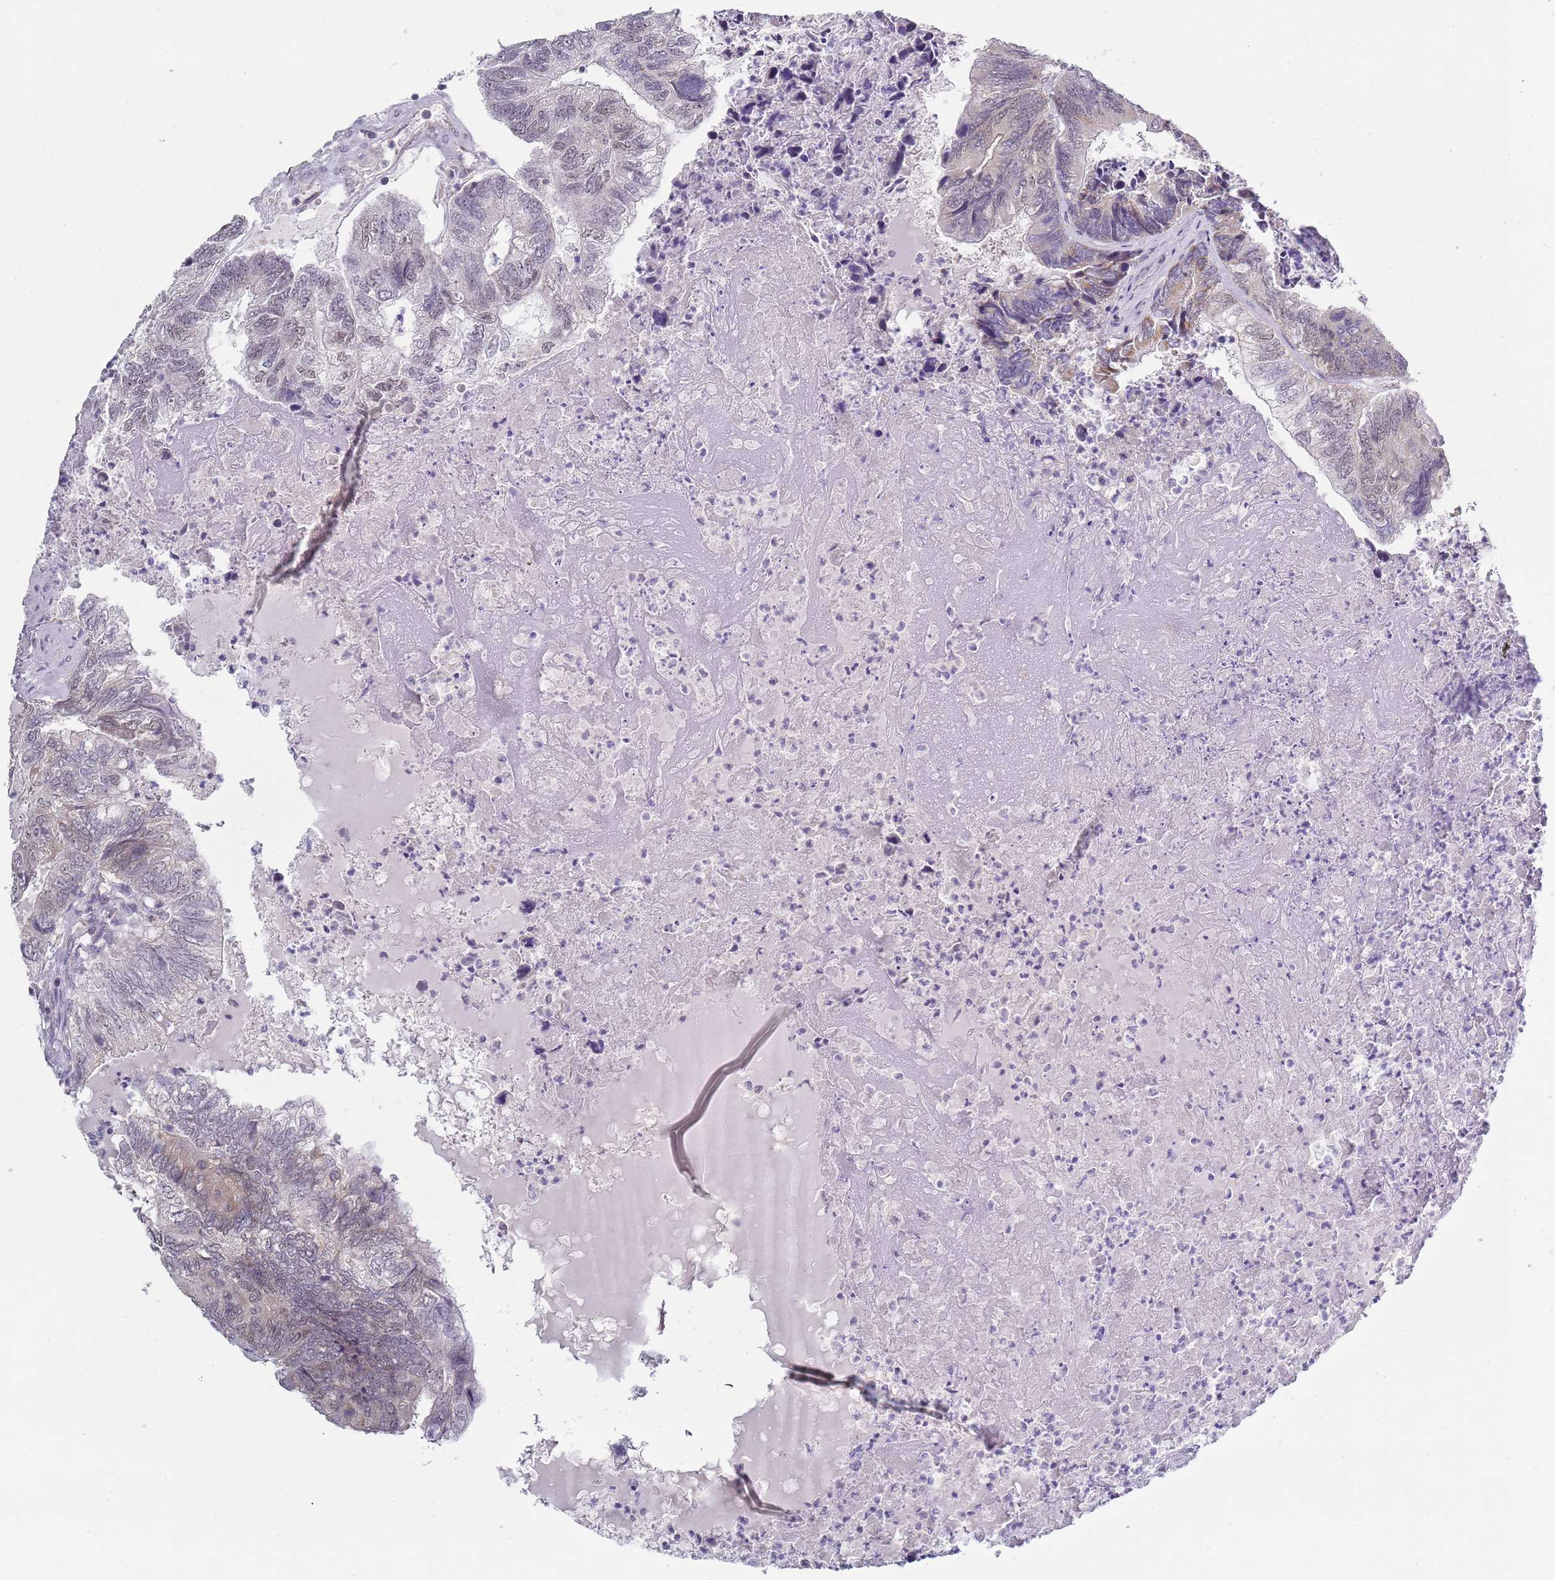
{"staining": {"intensity": "weak", "quantity": "<25%", "location": "cytoplasmic/membranous,nuclear"}, "tissue": "colorectal cancer", "cell_type": "Tumor cells", "image_type": "cancer", "snomed": [{"axis": "morphology", "description": "Adenocarcinoma, NOS"}, {"axis": "topography", "description": "Colon"}], "caption": "Immunohistochemistry (IHC) micrograph of human colorectal adenocarcinoma stained for a protein (brown), which shows no positivity in tumor cells.", "gene": "SMARCAL1", "patient": {"sex": "female", "age": 67}}